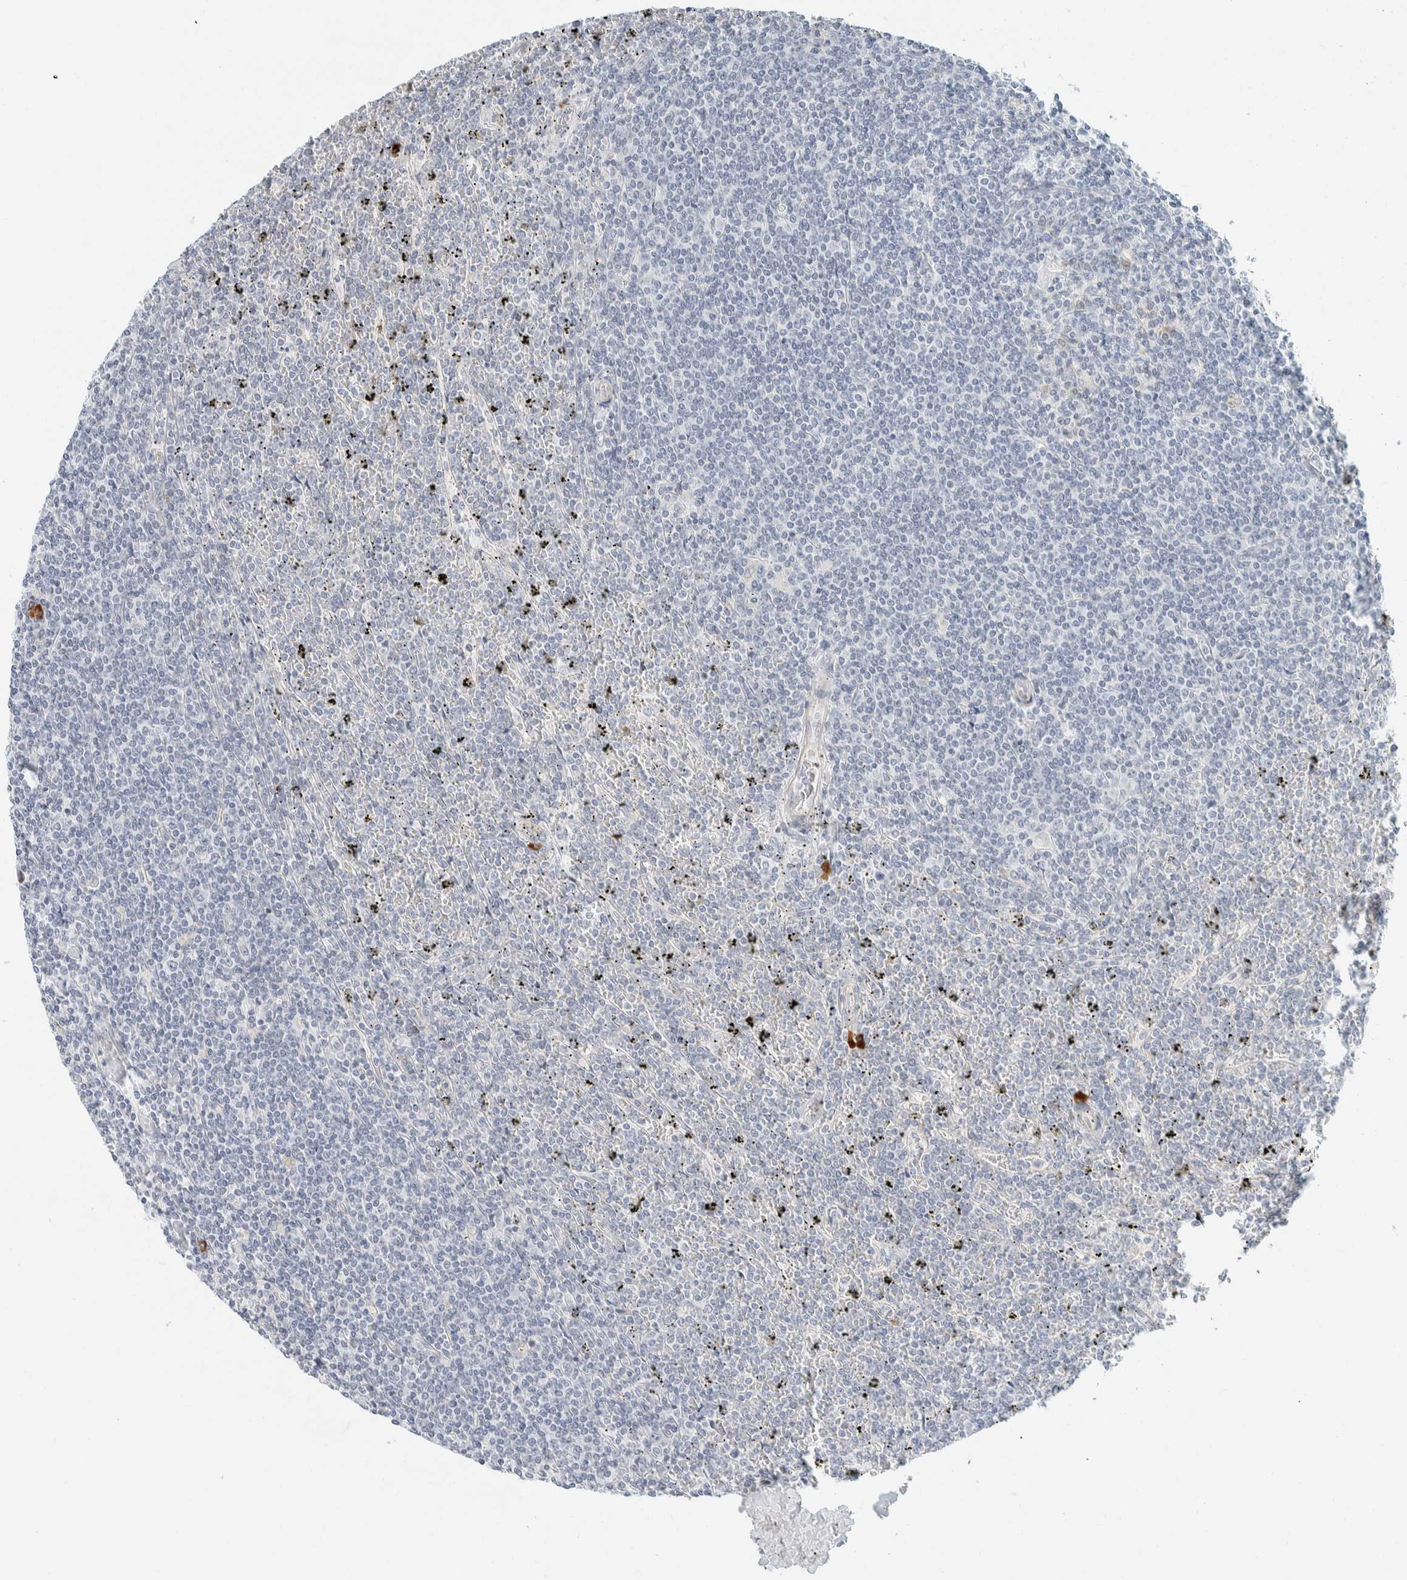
{"staining": {"intensity": "negative", "quantity": "none", "location": "none"}, "tissue": "lymphoma", "cell_type": "Tumor cells", "image_type": "cancer", "snomed": [{"axis": "morphology", "description": "Malignant lymphoma, non-Hodgkin's type, Low grade"}, {"axis": "topography", "description": "Spleen"}], "caption": "Human lymphoma stained for a protein using immunohistochemistry (IHC) displays no expression in tumor cells.", "gene": "ARHGAP27", "patient": {"sex": "female", "age": 19}}